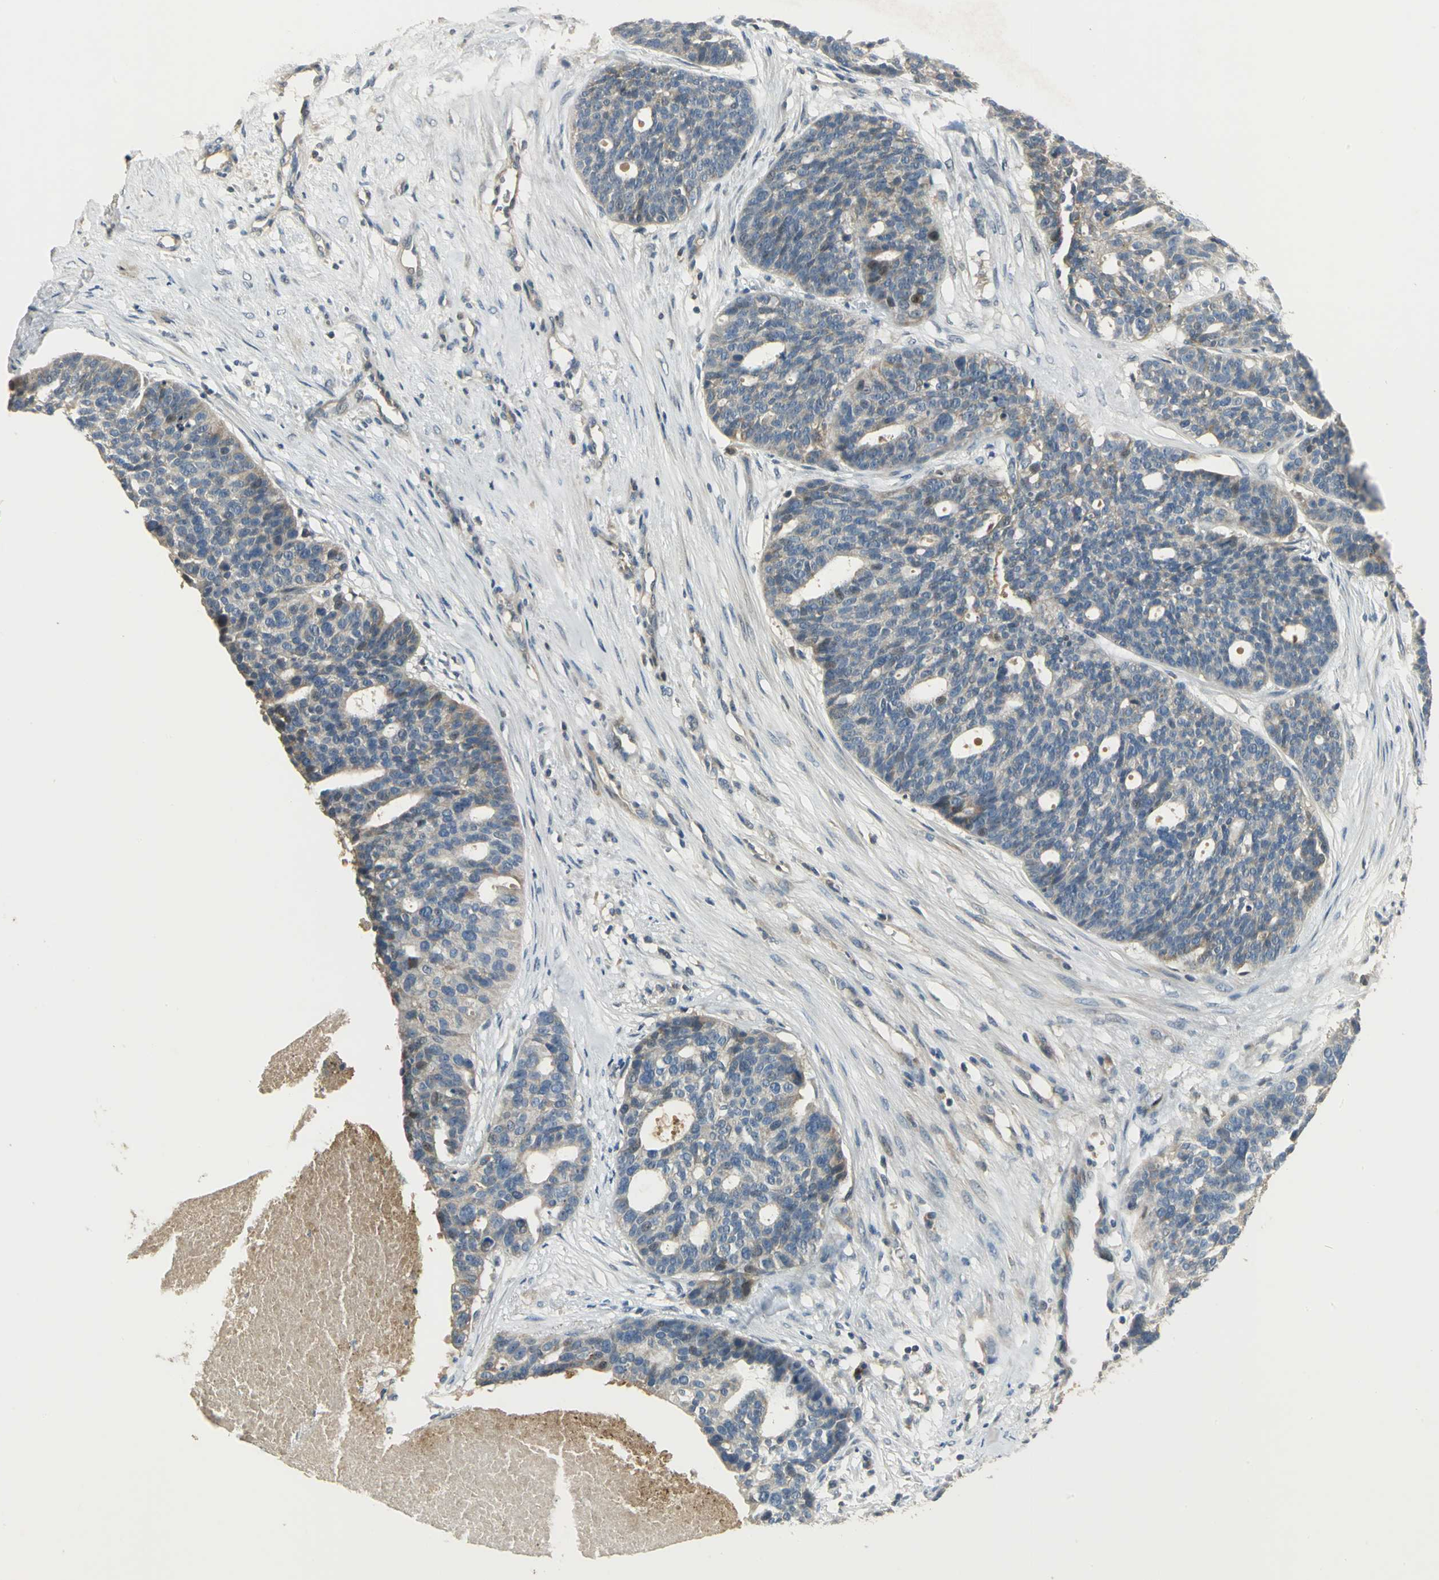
{"staining": {"intensity": "negative", "quantity": "none", "location": "none"}, "tissue": "ovarian cancer", "cell_type": "Tumor cells", "image_type": "cancer", "snomed": [{"axis": "morphology", "description": "Cystadenocarcinoma, serous, NOS"}, {"axis": "topography", "description": "Ovary"}], "caption": "The photomicrograph reveals no significant expression in tumor cells of ovarian serous cystadenocarcinoma. (IHC, brightfield microscopy, high magnification).", "gene": "PROC", "patient": {"sex": "female", "age": 59}}